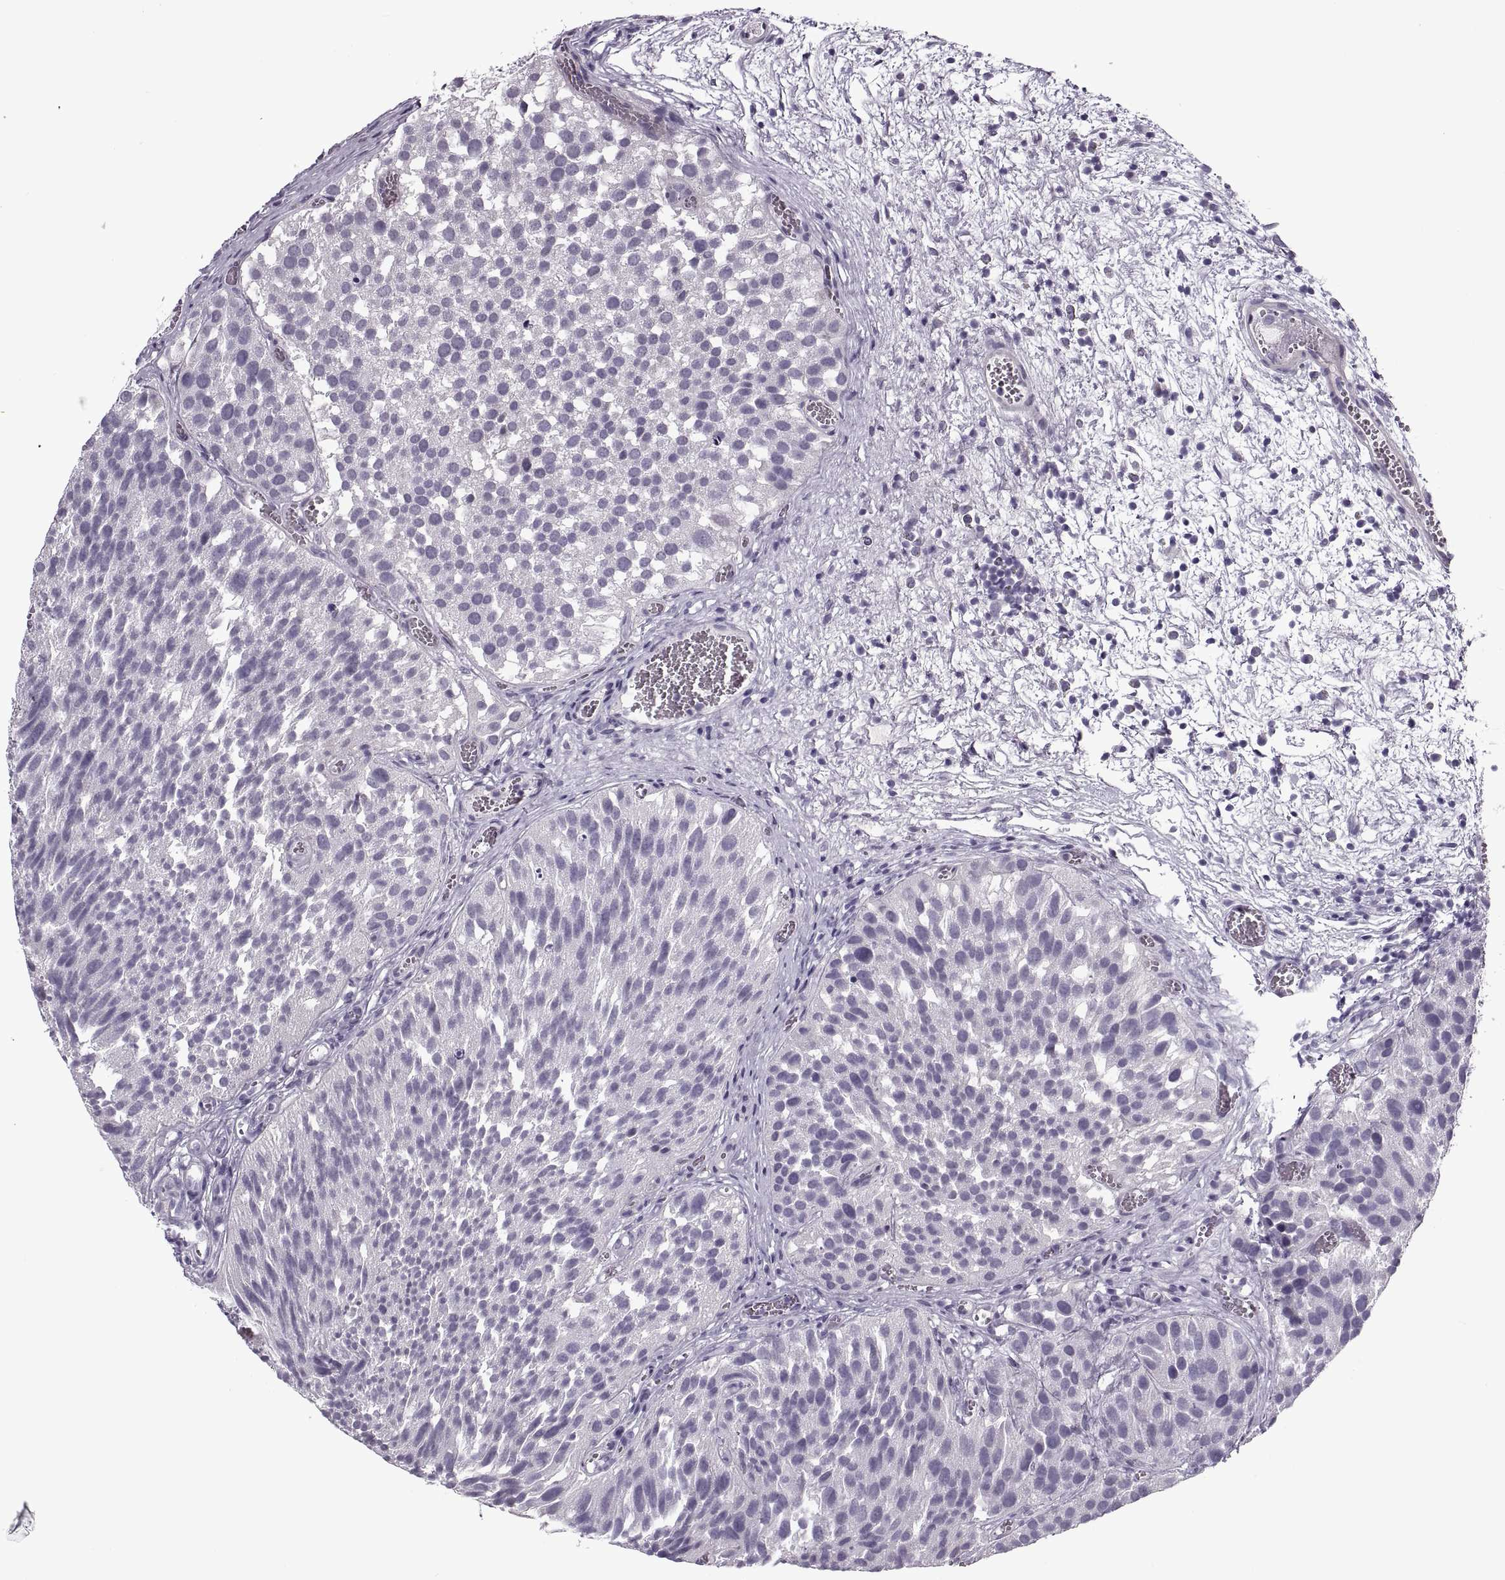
{"staining": {"intensity": "negative", "quantity": "none", "location": "none"}, "tissue": "urothelial cancer", "cell_type": "Tumor cells", "image_type": "cancer", "snomed": [{"axis": "morphology", "description": "Urothelial carcinoma, Low grade"}, {"axis": "topography", "description": "Urinary bladder"}], "caption": "The photomicrograph reveals no staining of tumor cells in low-grade urothelial carcinoma.", "gene": "PRSS37", "patient": {"sex": "female", "age": 69}}